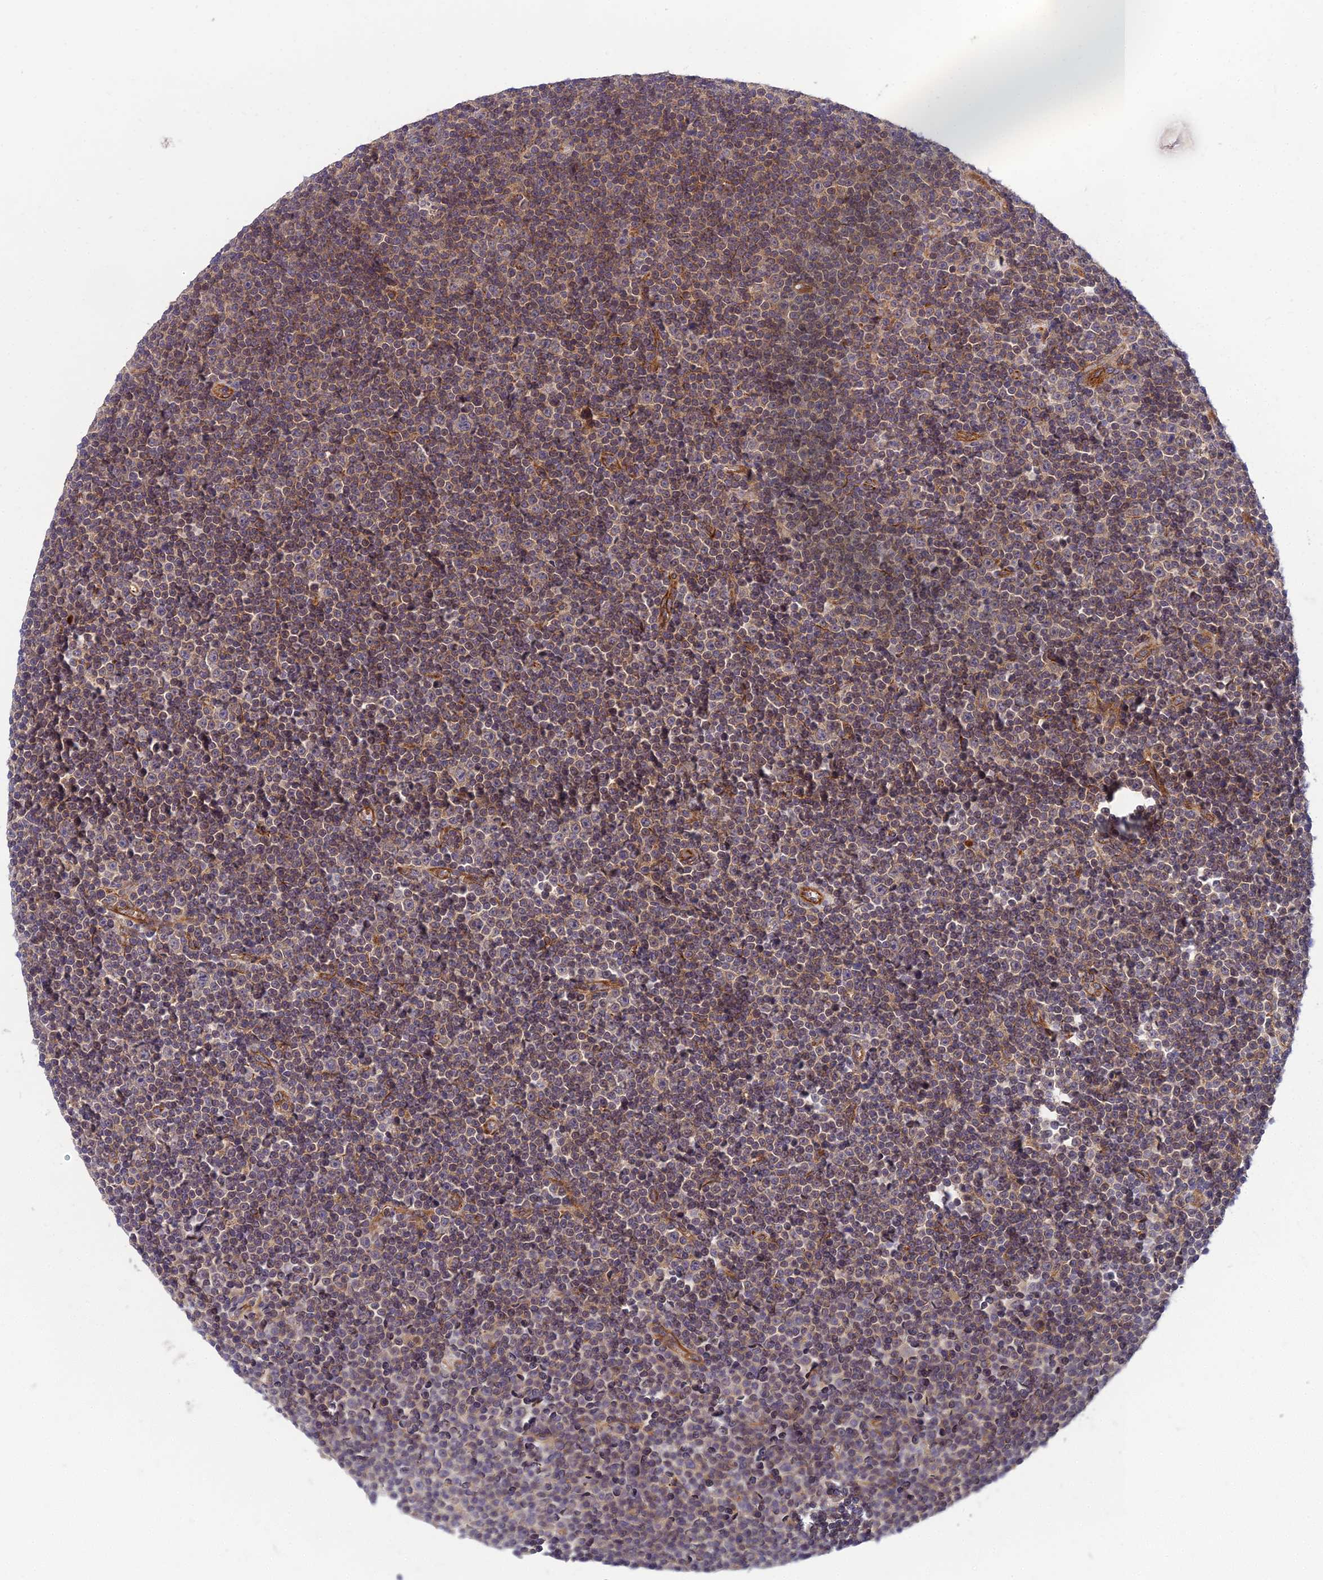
{"staining": {"intensity": "moderate", "quantity": ">75%", "location": "cytoplasmic/membranous"}, "tissue": "lymphoma", "cell_type": "Tumor cells", "image_type": "cancer", "snomed": [{"axis": "morphology", "description": "Malignant lymphoma, non-Hodgkin's type, Low grade"}, {"axis": "topography", "description": "Lymph node"}], "caption": "Lymphoma tissue displays moderate cytoplasmic/membranous expression in approximately >75% of tumor cells", "gene": "NPY", "patient": {"sex": "female", "age": 67}}